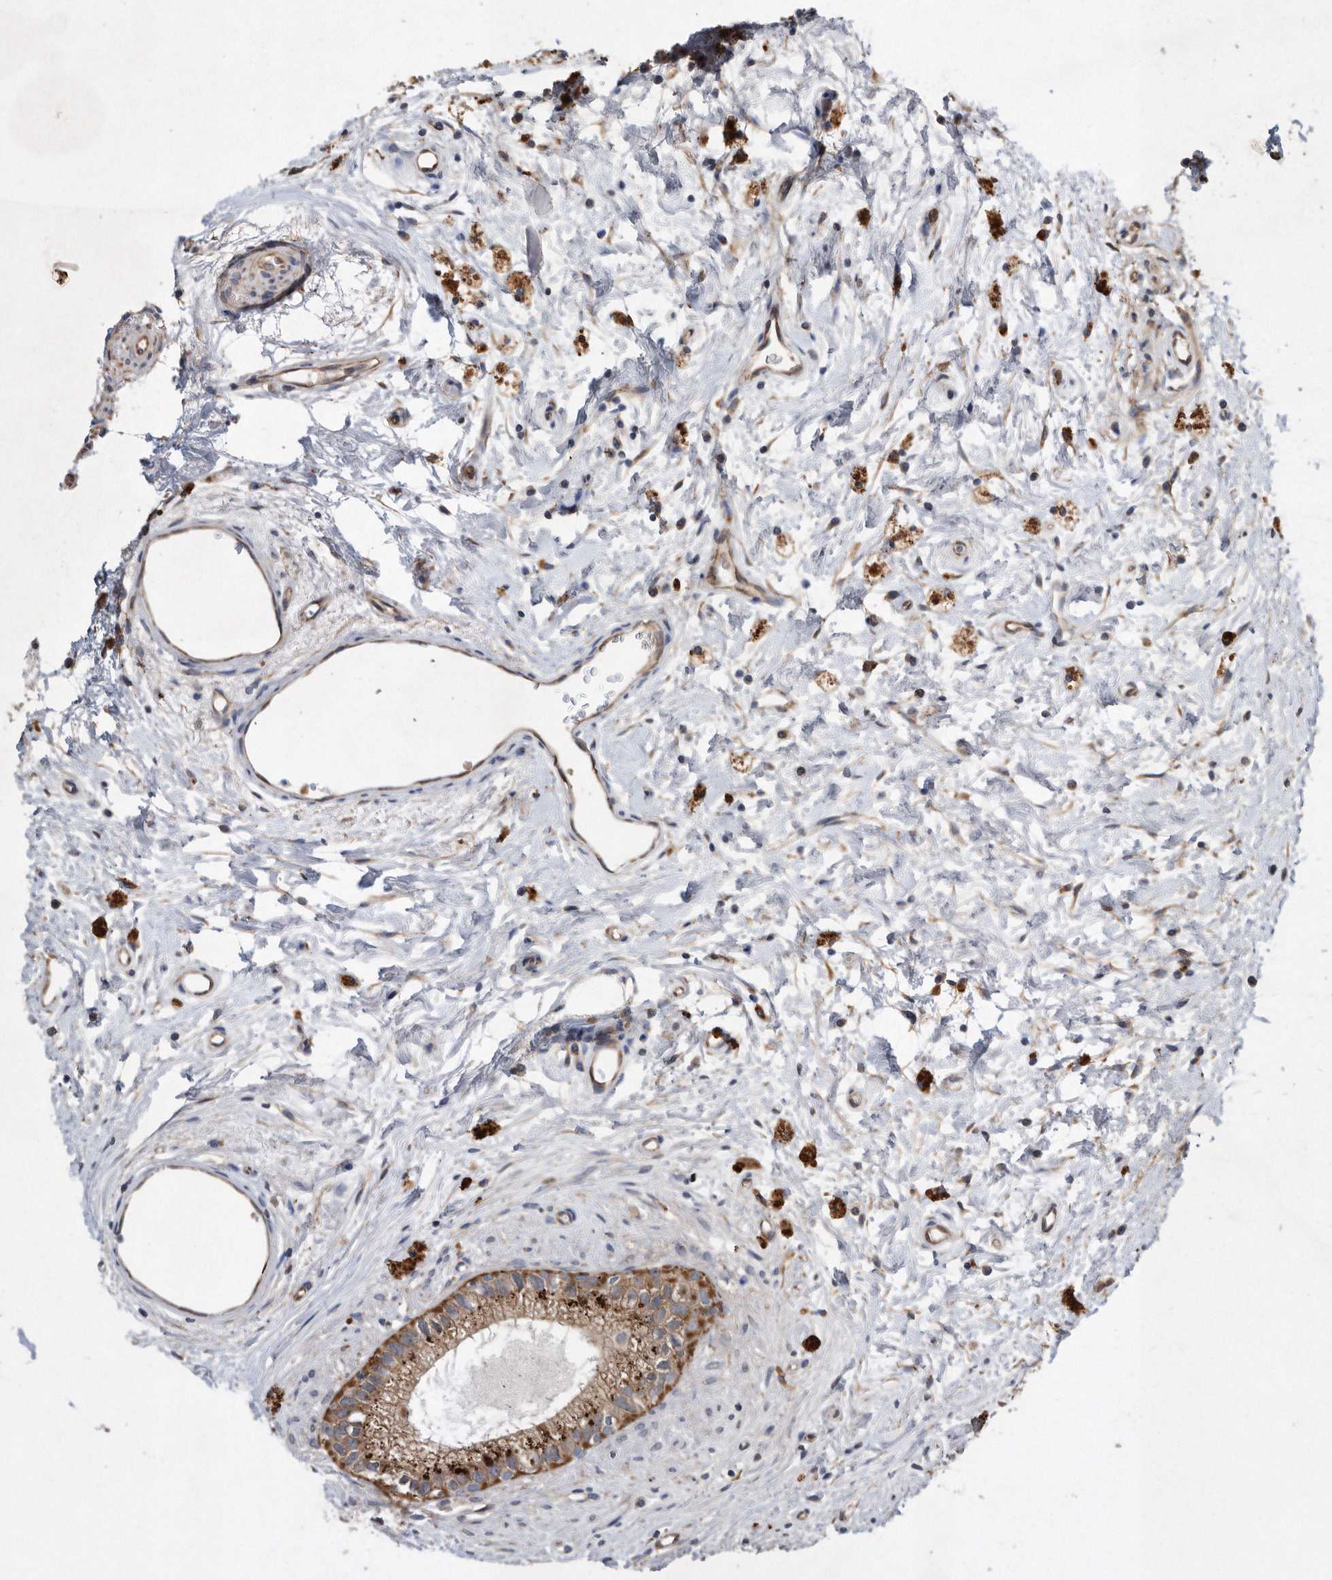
{"staining": {"intensity": "moderate", "quantity": ">75%", "location": "cytoplasmic/membranous"}, "tissue": "epididymis", "cell_type": "Glandular cells", "image_type": "normal", "snomed": [{"axis": "morphology", "description": "Normal tissue, NOS"}, {"axis": "topography", "description": "Epididymis"}], "caption": "This is a micrograph of immunohistochemistry staining of benign epididymis, which shows moderate positivity in the cytoplasmic/membranous of glandular cells.", "gene": "PON2", "patient": {"sex": "male", "age": 80}}